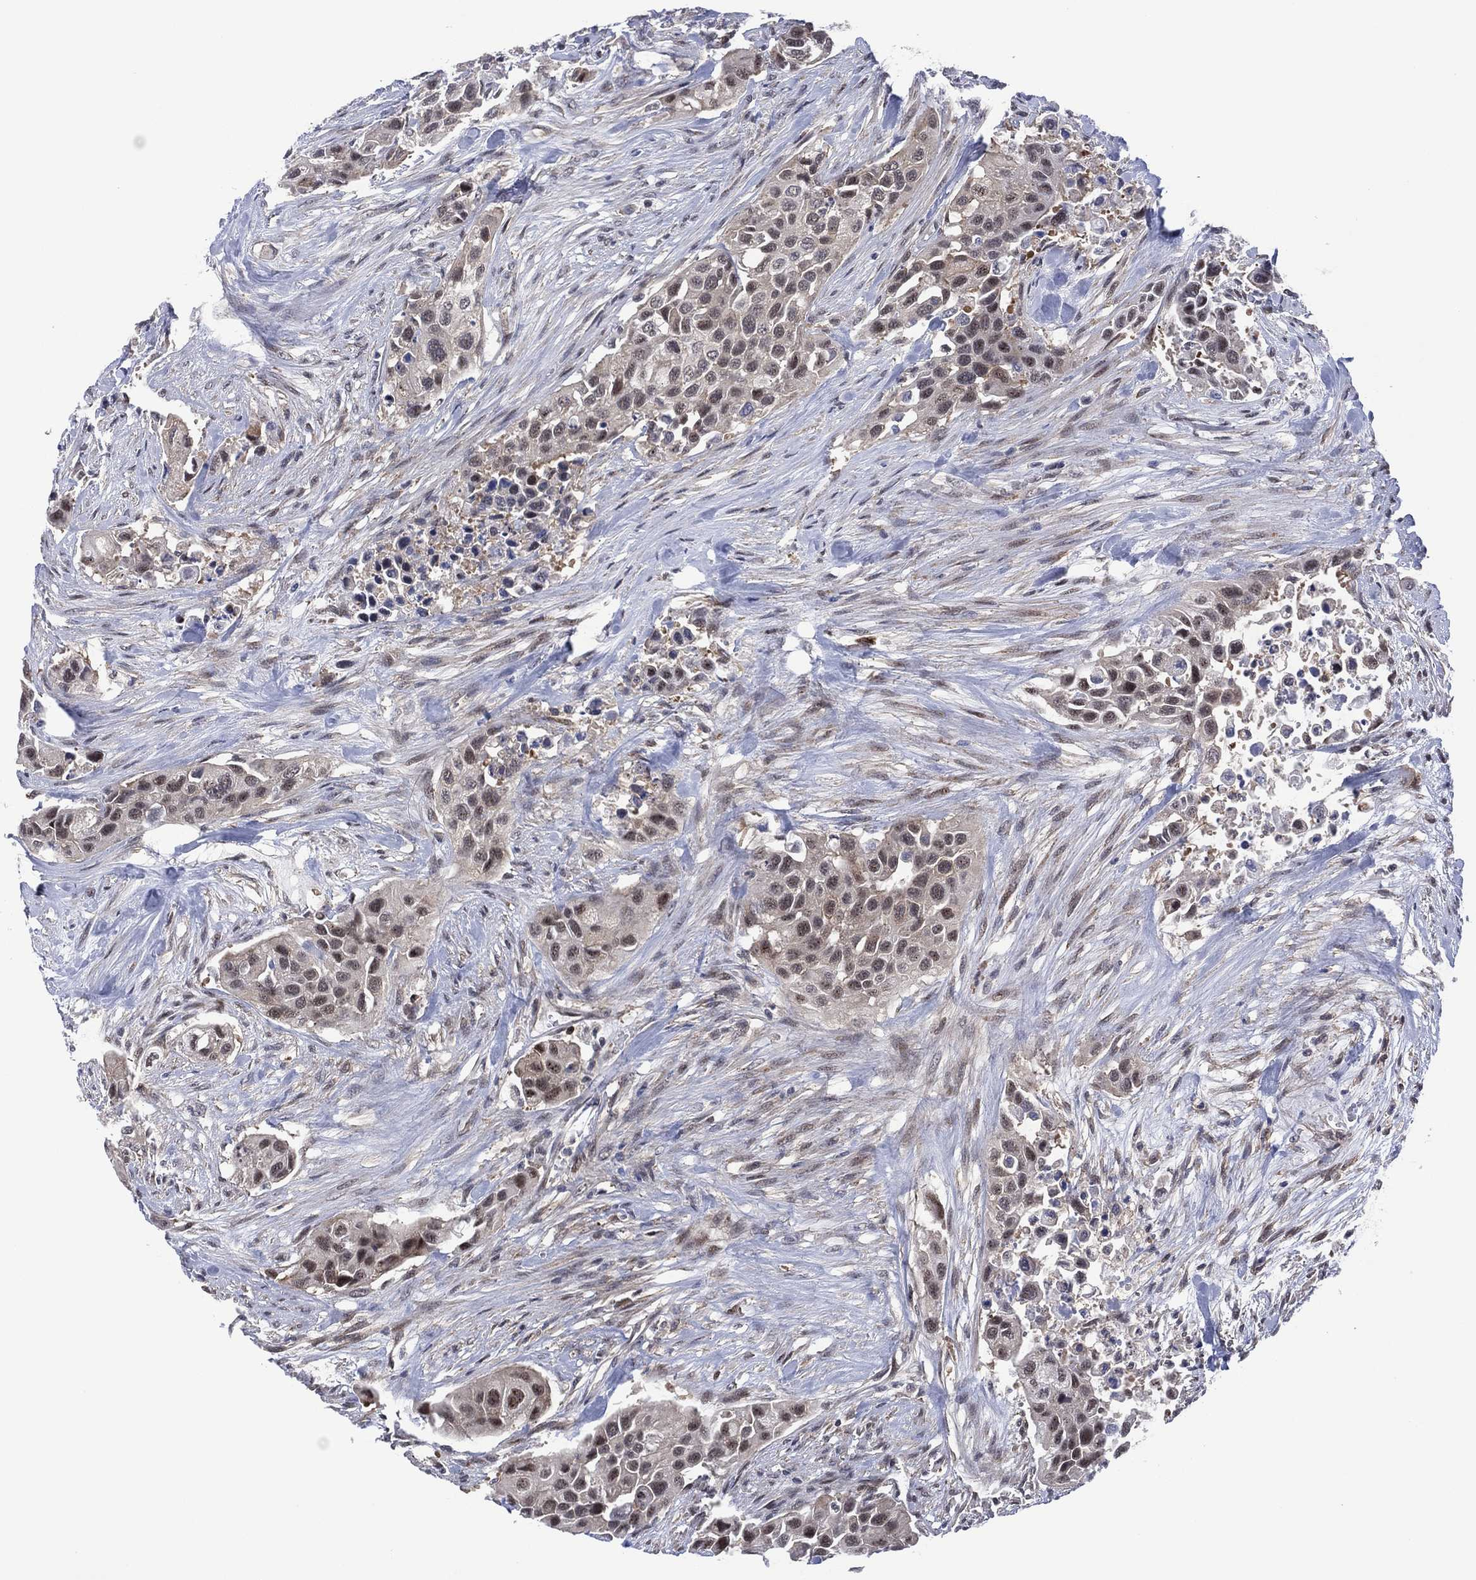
{"staining": {"intensity": "weak", "quantity": "25%-75%", "location": "nuclear"}, "tissue": "urothelial cancer", "cell_type": "Tumor cells", "image_type": "cancer", "snomed": [{"axis": "morphology", "description": "Urothelial carcinoma, High grade"}, {"axis": "topography", "description": "Urinary bladder"}], "caption": "A micrograph showing weak nuclear positivity in about 25%-75% of tumor cells in urothelial cancer, as visualized by brown immunohistochemical staining.", "gene": "DPP4", "patient": {"sex": "female", "age": 73}}